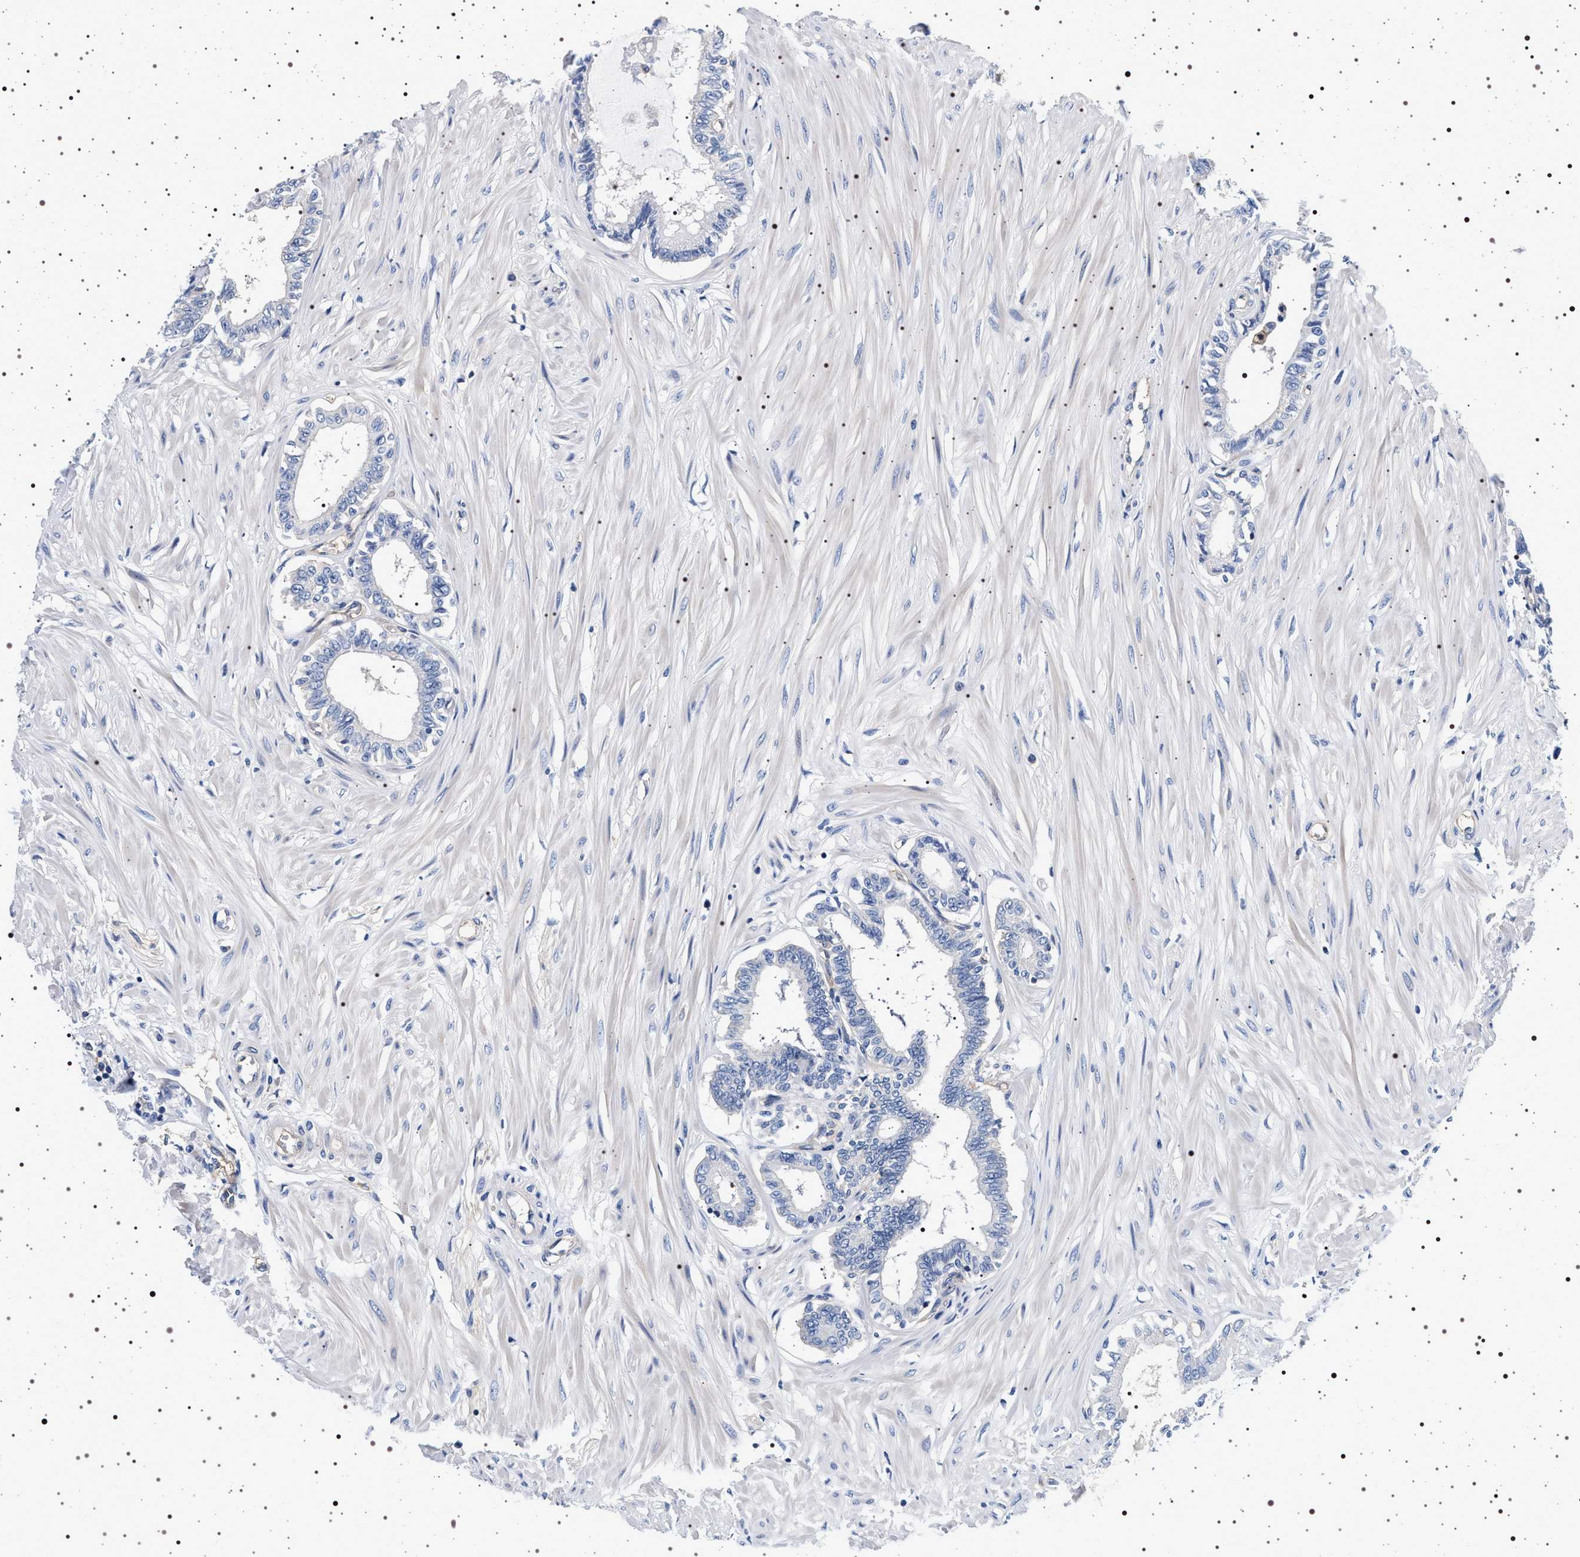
{"staining": {"intensity": "negative", "quantity": "none", "location": "none"}, "tissue": "seminal vesicle", "cell_type": "Glandular cells", "image_type": "normal", "snomed": [{"axis": "morphology", "description": "Normal tissue, NOS"}, {"axis": "morphology", "description": "Adenocarcinoma, High grade"}, {"axis": "topography", "description": "Prostate"}, {"axis": "topography", "description": "Seminal veicle"}], "caption": "This micrograph is of unremarkable seminal vesicle stained with immunohistochemistry to label a protein in brown with the nuclei are counter-stained blue. There is no positivity in glandular cells. (Immunohistochemistry, brightfield microscopy, high magnification).", "gene": "HSD17B1", "patient": {"sex": "male", "age": 55}}